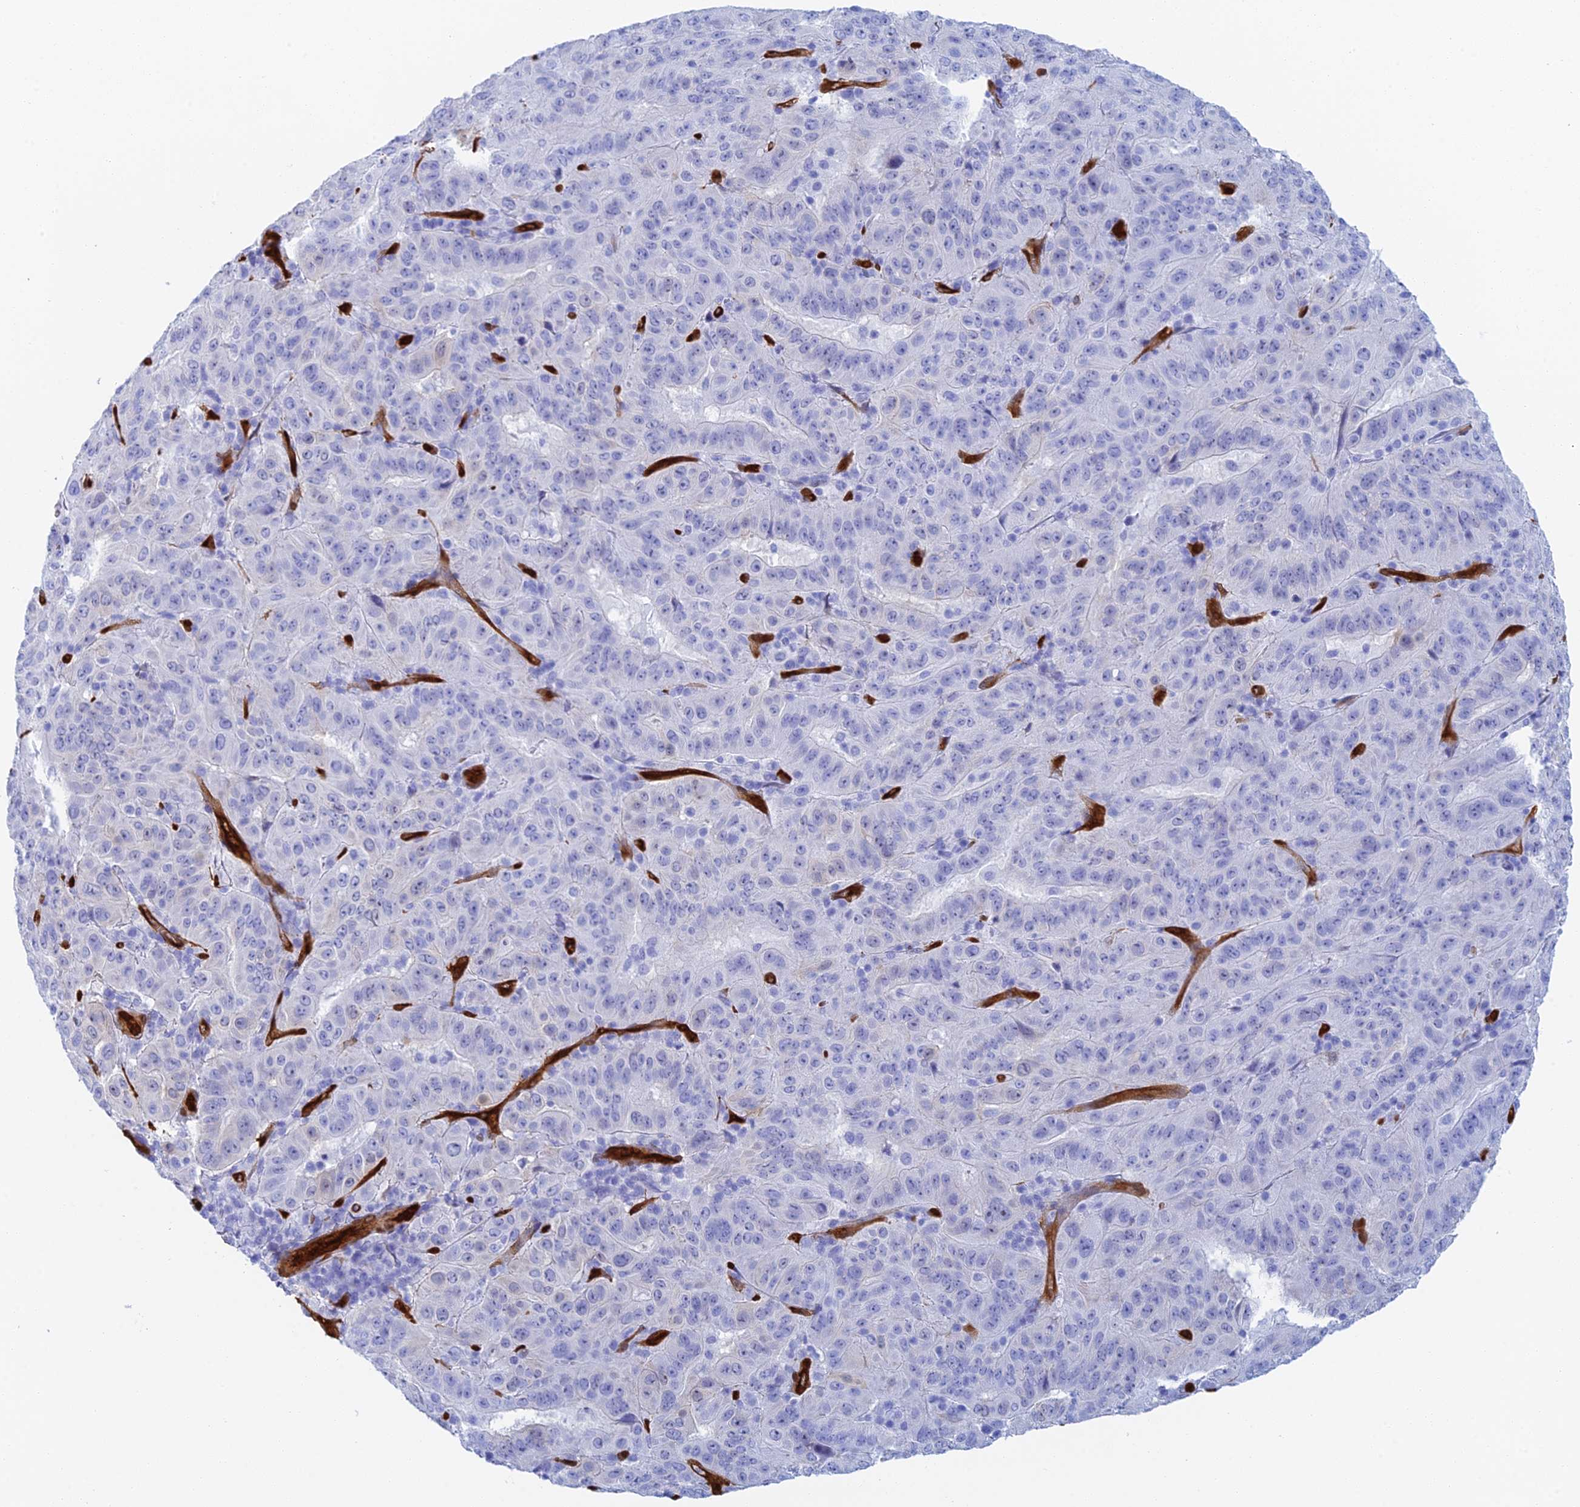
{"staining": {"intensity": "negative", "quantity": "none", "location": "none"}, "tissue": "pancreatic cancer", "cell_type": "Tumor cells", "image_type": "cancer", "snomed": [{"axis": "morphology", "description": "Adenocarcinoma, NOS"}, {"axis": "topography", "description": "Pancreas"}], "caption": "Micrograph shows no significant protein positivity in tumor cells of pancreatic adenocarcinoma. The staining was performed using DAB (3,3'-diaminobenzidine) to visualize the protein expression in brown, while the nuclei were stained in blue with hematoxylin (Magnification: 20x).", "gene": "CRIP2", "patient": {"sex": "male", "age": 63}}